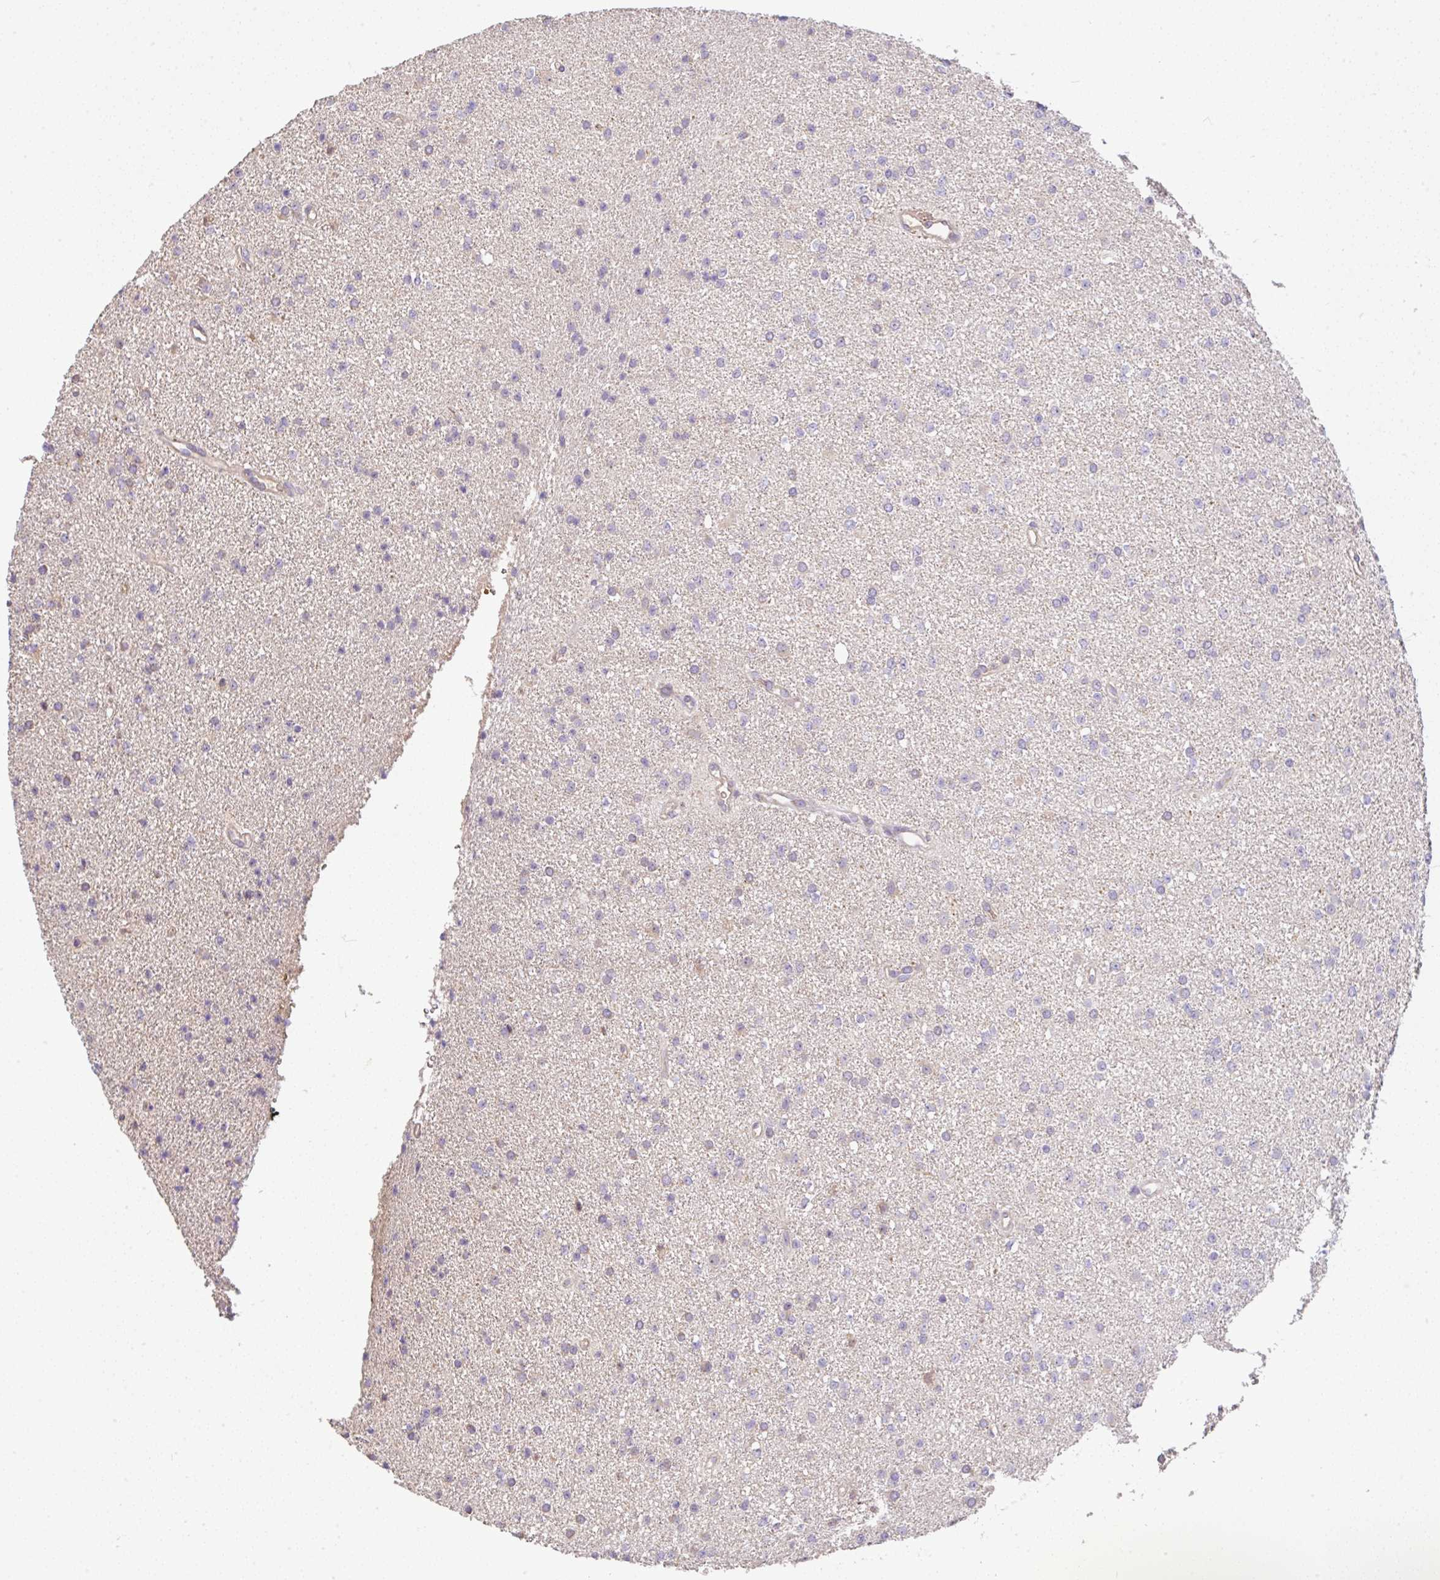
{"staining": {"intensity": "negative", "quantity": "none", "location": "none"}, "tissue": "glioma", "cell_type": "Tumor cells", "image_type": "cancer", "snomed": [{"axis": "morphology", "description": "Glioma, malignant, Low grade"}, {"axis": "topography", "description": "Brain"}], "caption": "Immunohistochemistry (IHC) image of neoplastic tissue: human malignant glioma (low-grade) stained with DAB shows no significant protein positivity in tumor cells.", "gene": "C1QTNF9B", "patient": {"sex": "female", "age": 34}}